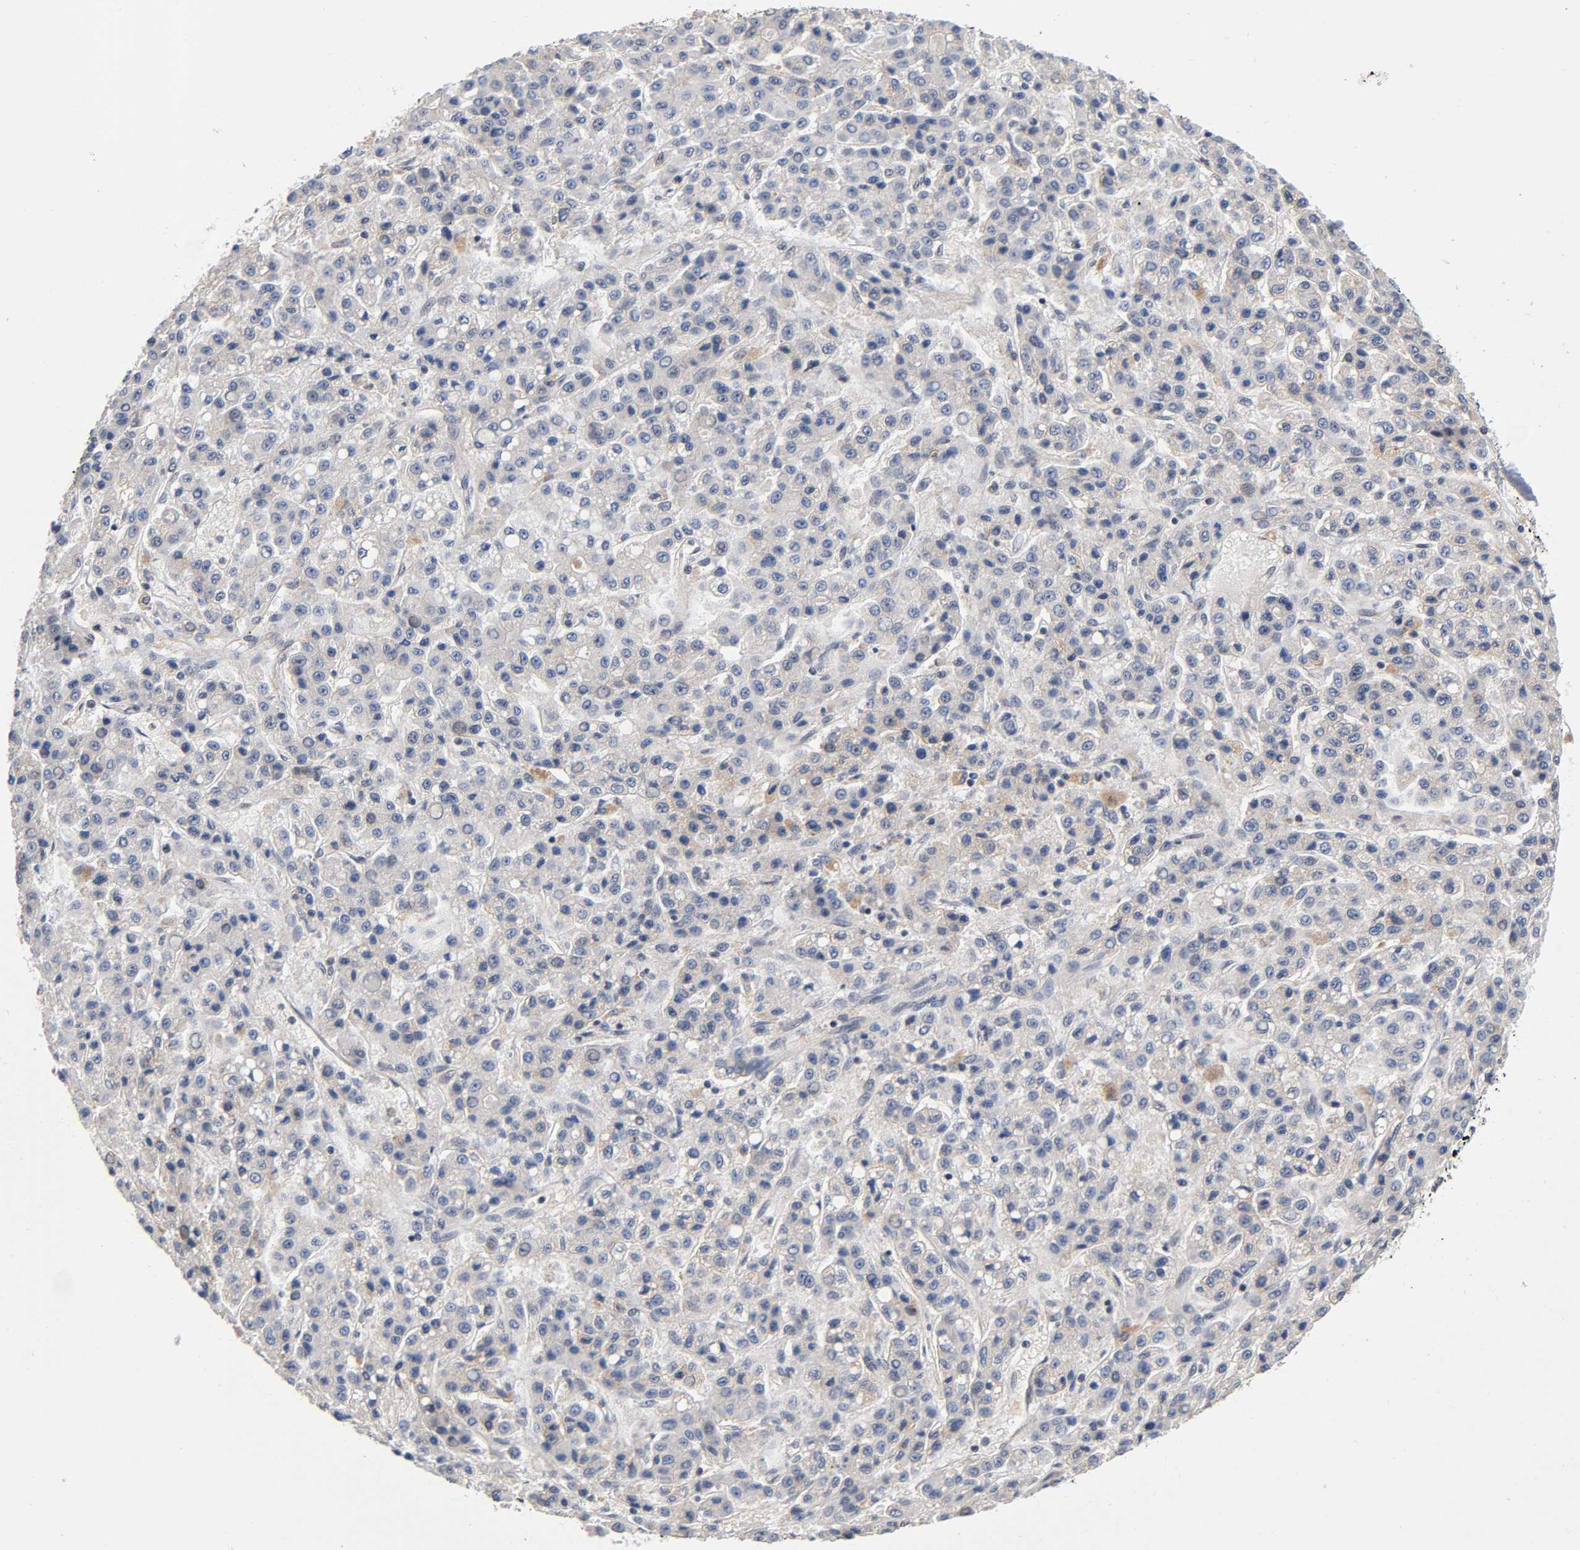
{"staining": {"intensity": "weak", "quantity": "<25%", "location": "cytoplasmic/membranous"}, "tissue": "liver cancer", "cell_type": "Tumor cells", "image_type": "cancer", "snomed": [{"axis": "morphology", "description": "Carcinoma, Hepatocellular, NOS"}, {"axis": "topography", "description": "Liver"}], "caption": "Tumor cells show no significant protein positivity in liver hepatocellular carcinoma.", "gene": "PRKAB1", "patient": {"sex": "male", "age": 70}}